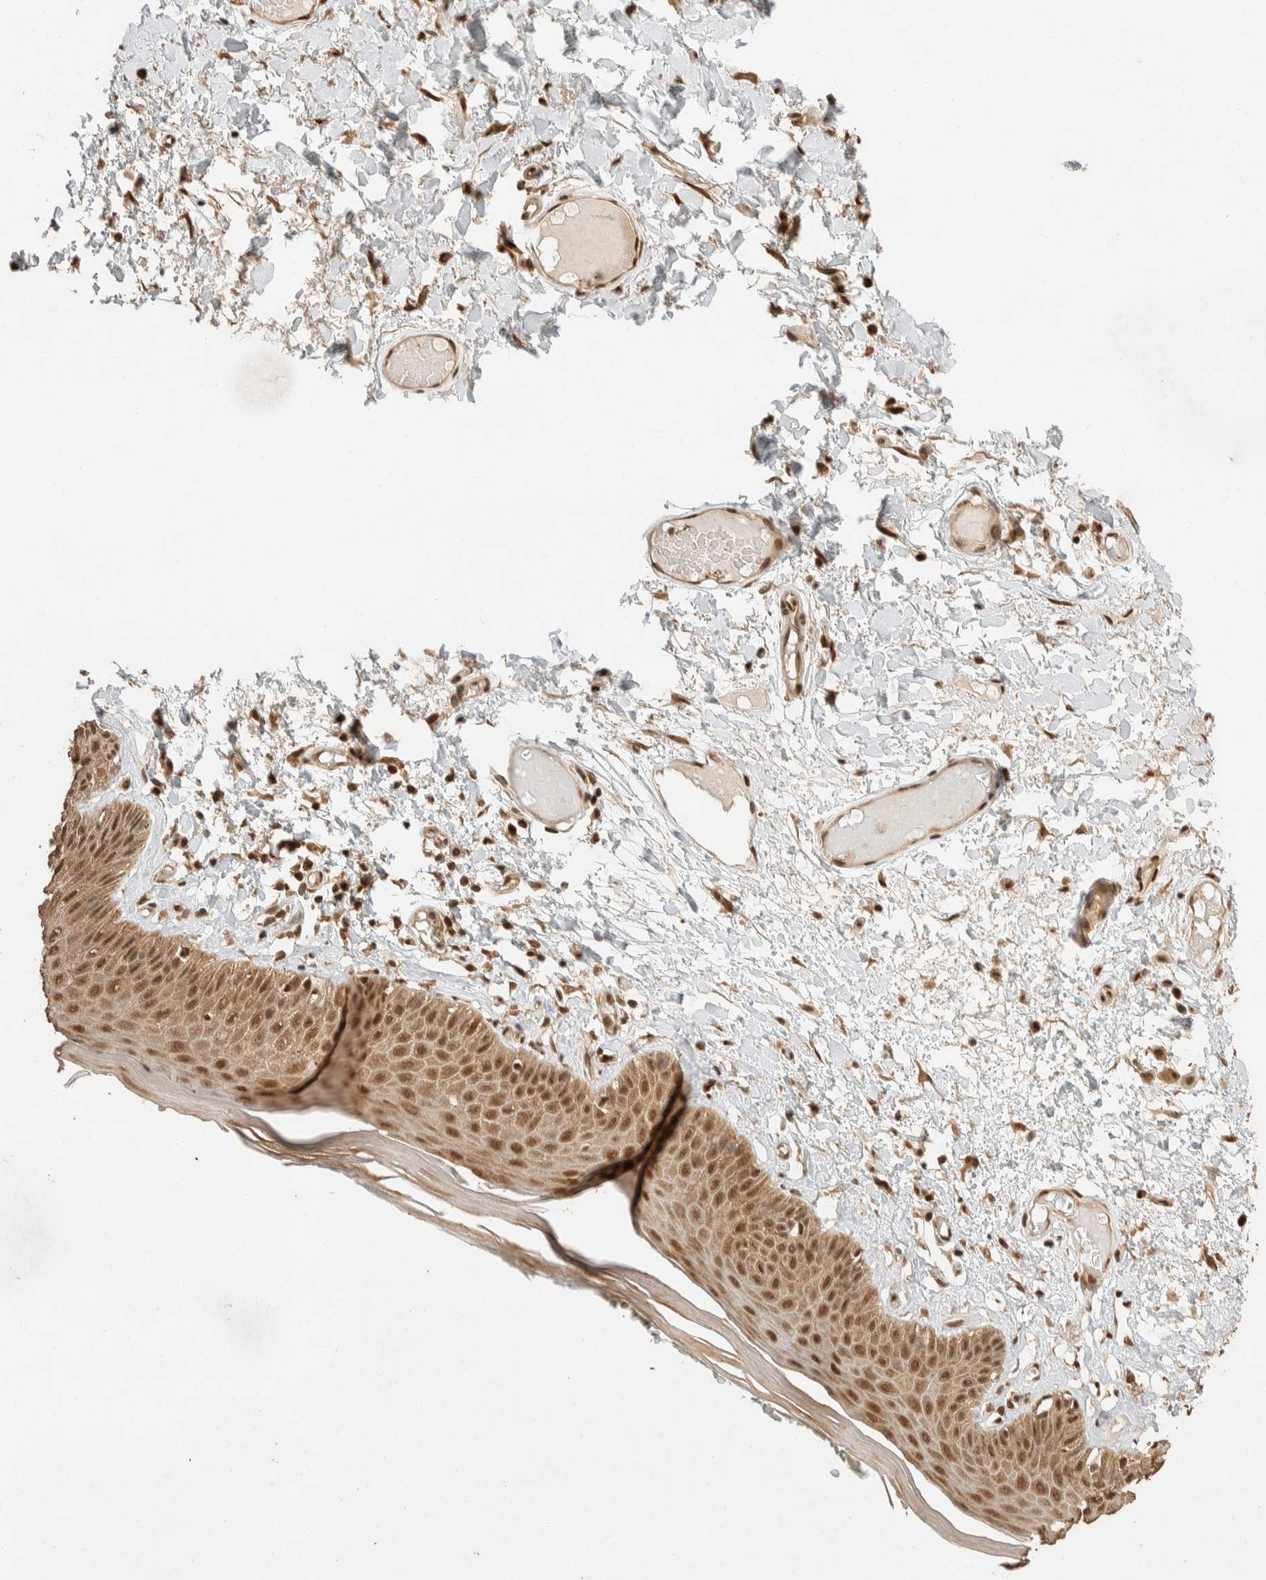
{"staining": {"intensity": "strong", "quantity": ">75%", "location": "cytoplasmic/membranous,nuclear"}, "tissue": "skin", "cell_type": "Epidermal cells", "image_type": "normal", "snomed": [{"axis": "morphology", "description": "Normal tissue, NOS"}, {"axis": "topography", "description": "Vulva"}], "caption": "Protein staining reveals strong cytoplasmic/membranous,nuclear expression in about >75% of epidermal cells in normal skin.", "gene": "ZBTB2", "patient": {"sex": "female", "age": 73}}